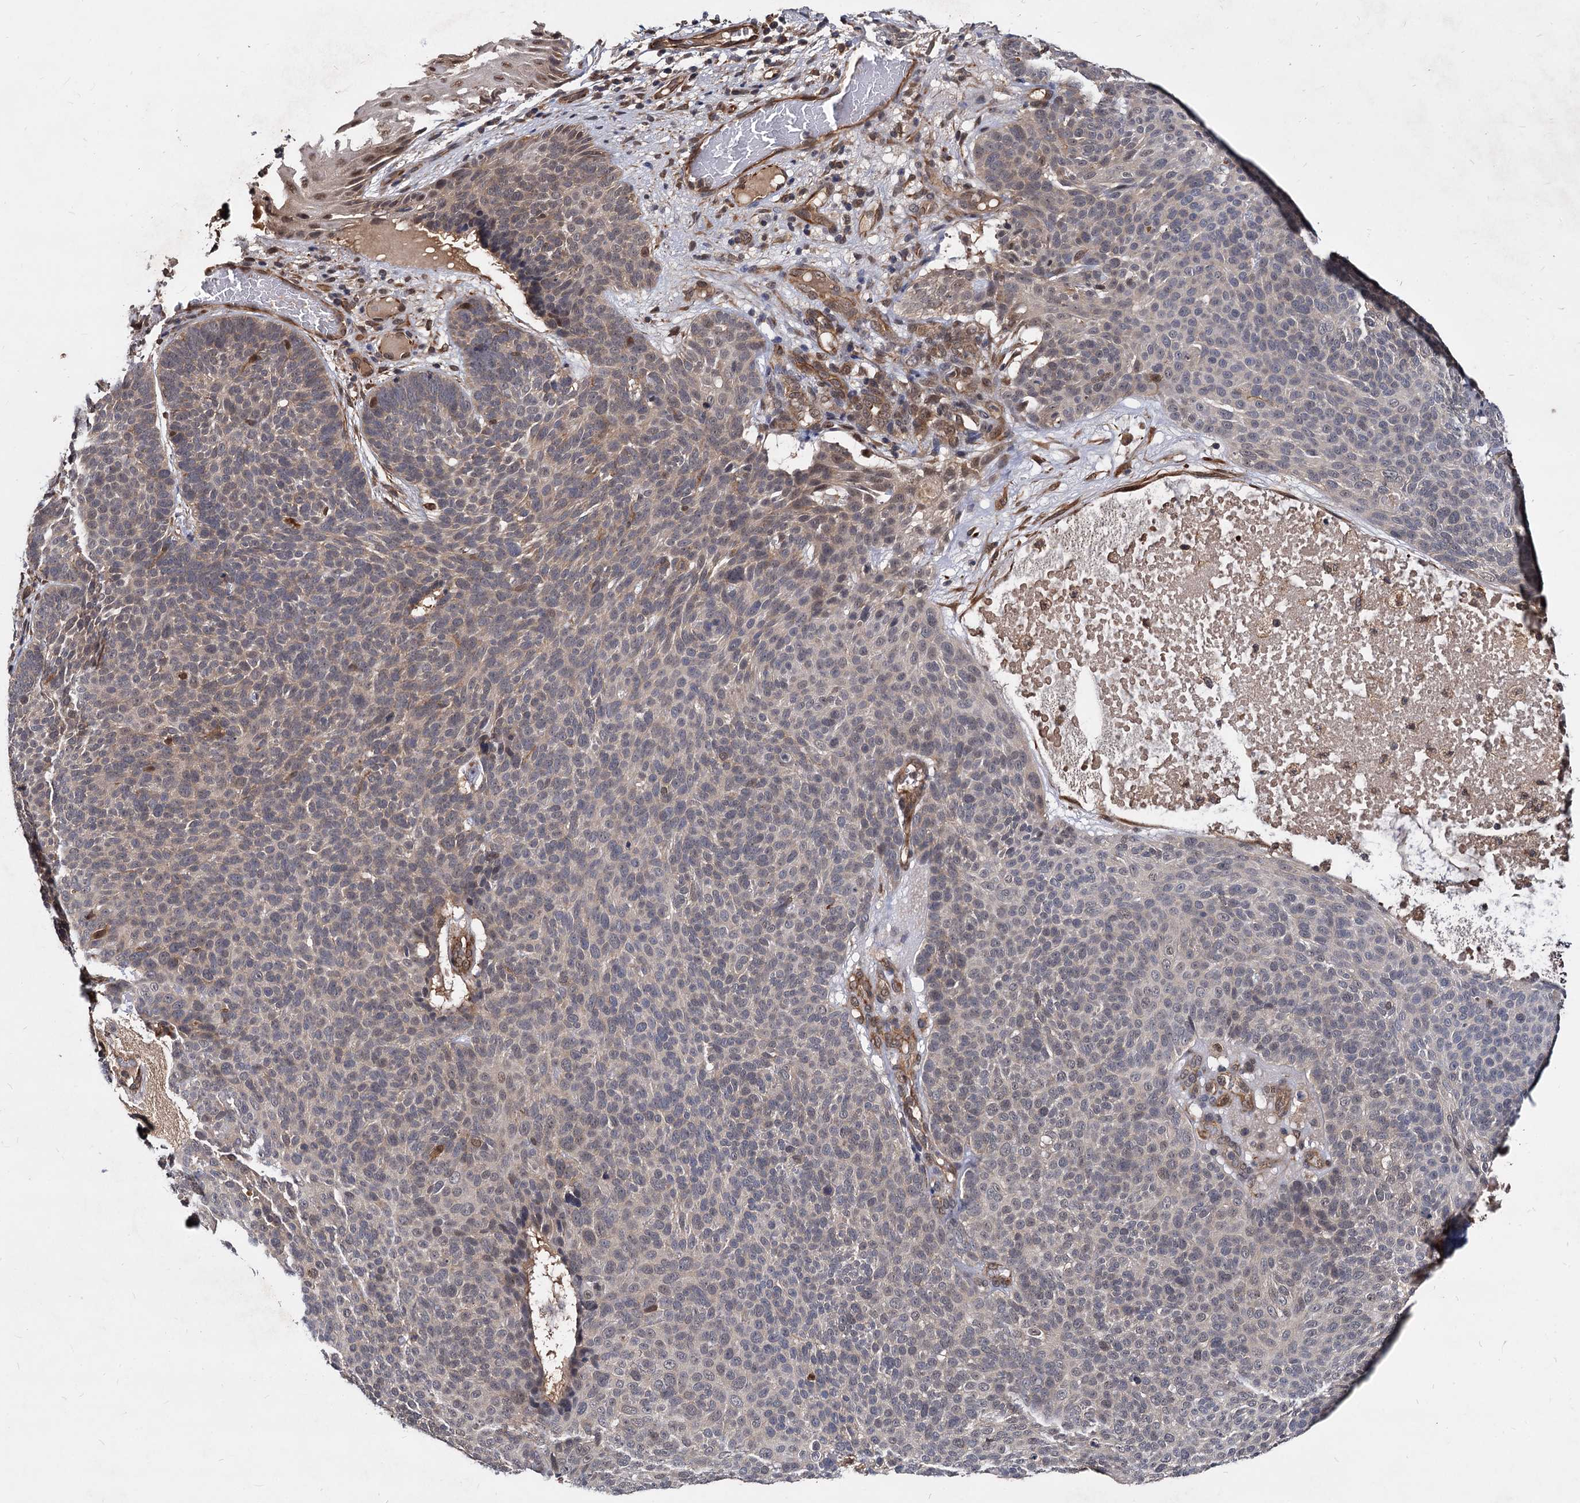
{"staining": {"intensity": "weak", "quantity": "<25%", "location": "cytoplasmic/membranous,nuclear"}, "tissue": "skin cancer", "cell_type": "Tumor cells", "image_type": "cancer", "snomed": [{"axis": "morphology", "description": "Basal cell carcinoma"}, {"axis": "topography", "description": "Skin"}], "caption": "Tumor cells show no significant expression in skin cancer.", "gene": "PSMD4", "patient": {"sex": "male", "age": 85}}